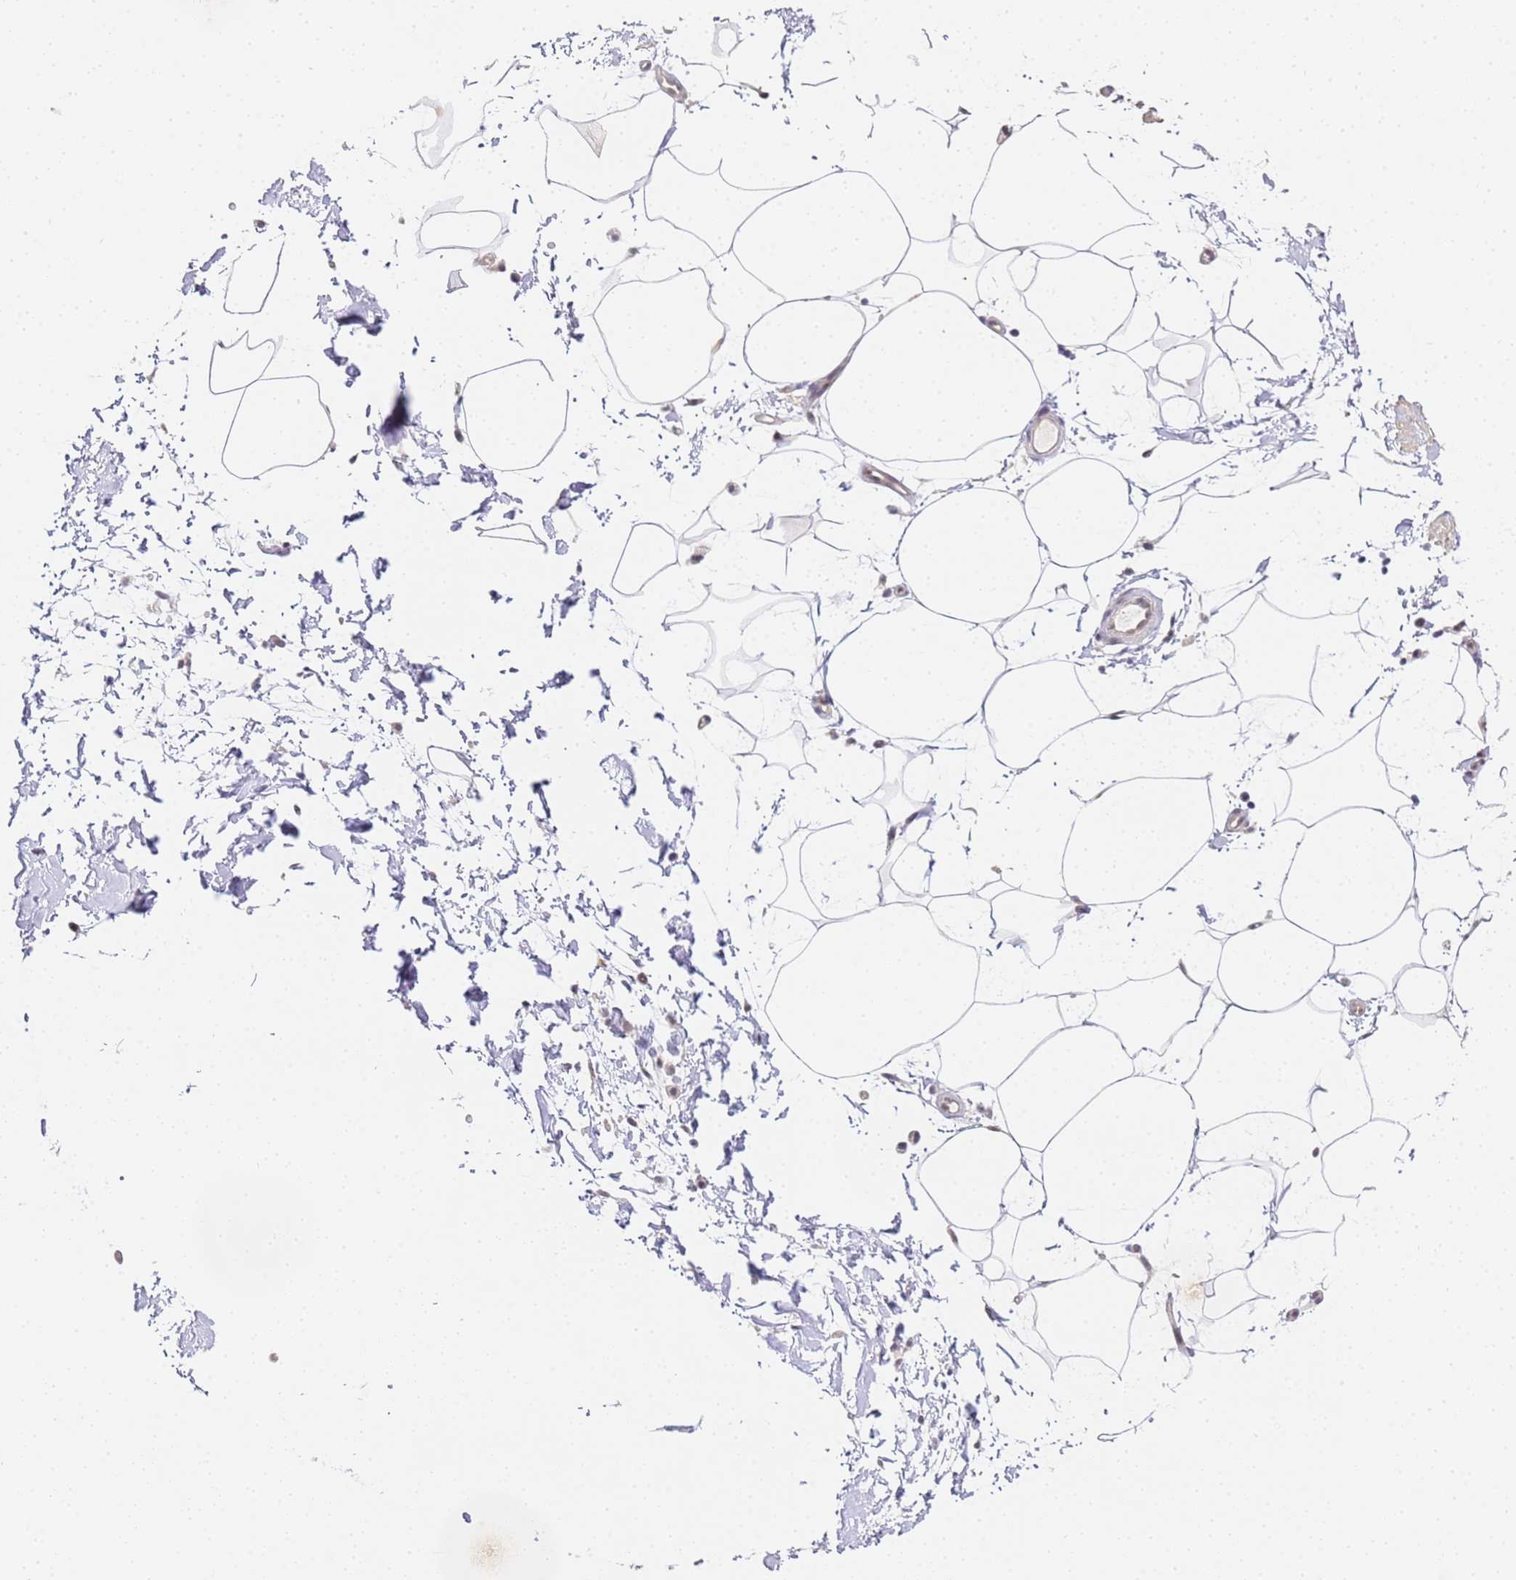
{"staining": {"intensity": "negative", "quantity": "none", "location": "none"}, "tissue": "adipose tissue", "cell_type": "Adipocytes", "image_type": "normal", "snomed": [{"axis": "morphology", "description": "Normal tissue, NOS"}, {"axis": "topography", "description": "Soft tissue"}, {"axis": "topography", "description": "Adipose tissue"}, {"axis": "topography", "description": "Vascular tissue"}, {"axis": "topography", "description": "Peripheral nerve tissue"}], "caption": "This is a image of immunohistochemistry staining of benign adipose tissue, which shows no expression in adipocytes. (Immunohistochemistry (ihc), brightfield microscopy, high magnification).", "gene": "LSM3", "patient": {"sex": "male", "age": 74}}